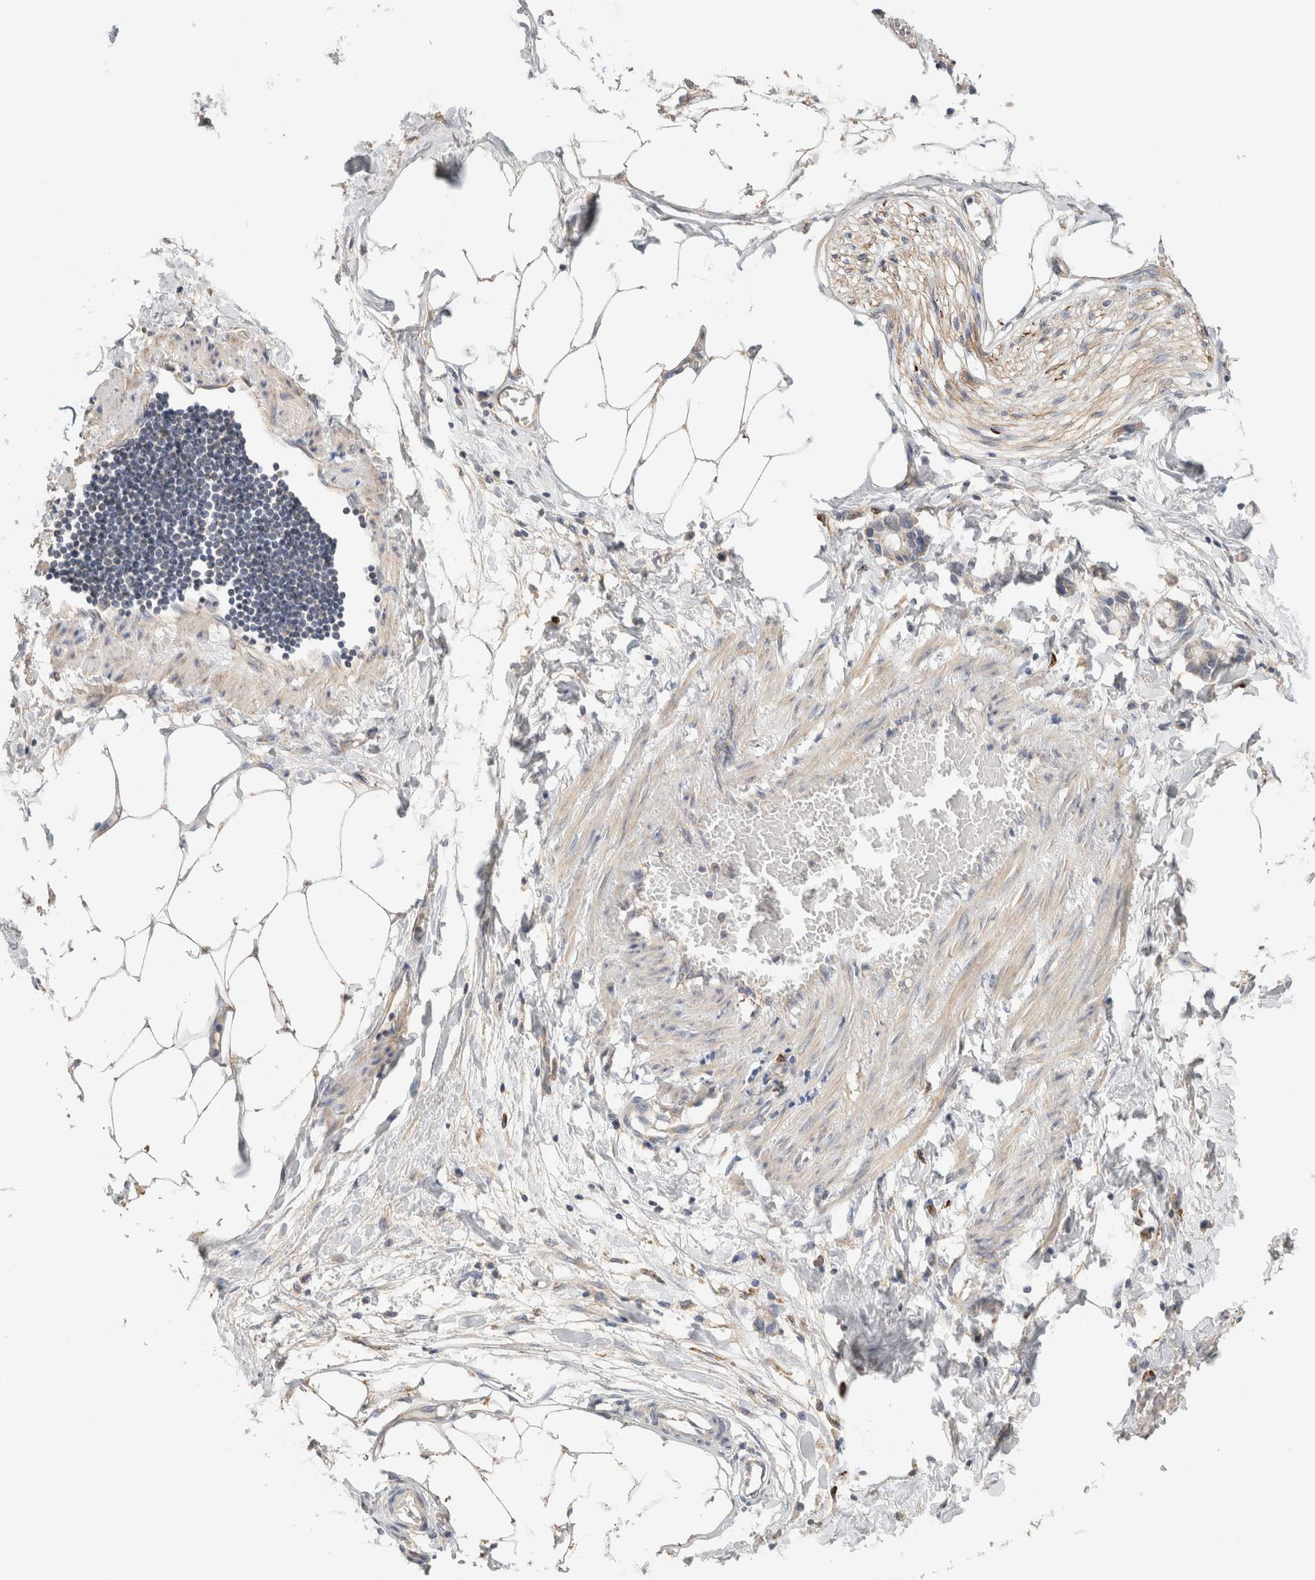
{"staining": {"intensity": "weak", "quantity": ">75%", "location": "cytoplasmic/membranous"}, "tissue": "adipose tissue", "cell_type": "Adipocytes", "image_type": "normal", "snomed": [{"axis": "morphology", "description": "Normal tissue, NOS"}, {"axis": "morphology", "description": "Adenocarcinoma, NOS"}, {"axis": "topography", "description": "Colon"}, {"axis": "topography", "description": "Peripheral nerve tissue"}], "caption": "DAB (3,3'-diaminobenzidine) immunohistochemical staining of unremarkable human adipose tissue demonstrates weak cytoplasmic/membranous protein positivity in about >75% of adipocytes.", "gene": "B3GNTL1", "patient": {"sex": "male", "age": 14}}